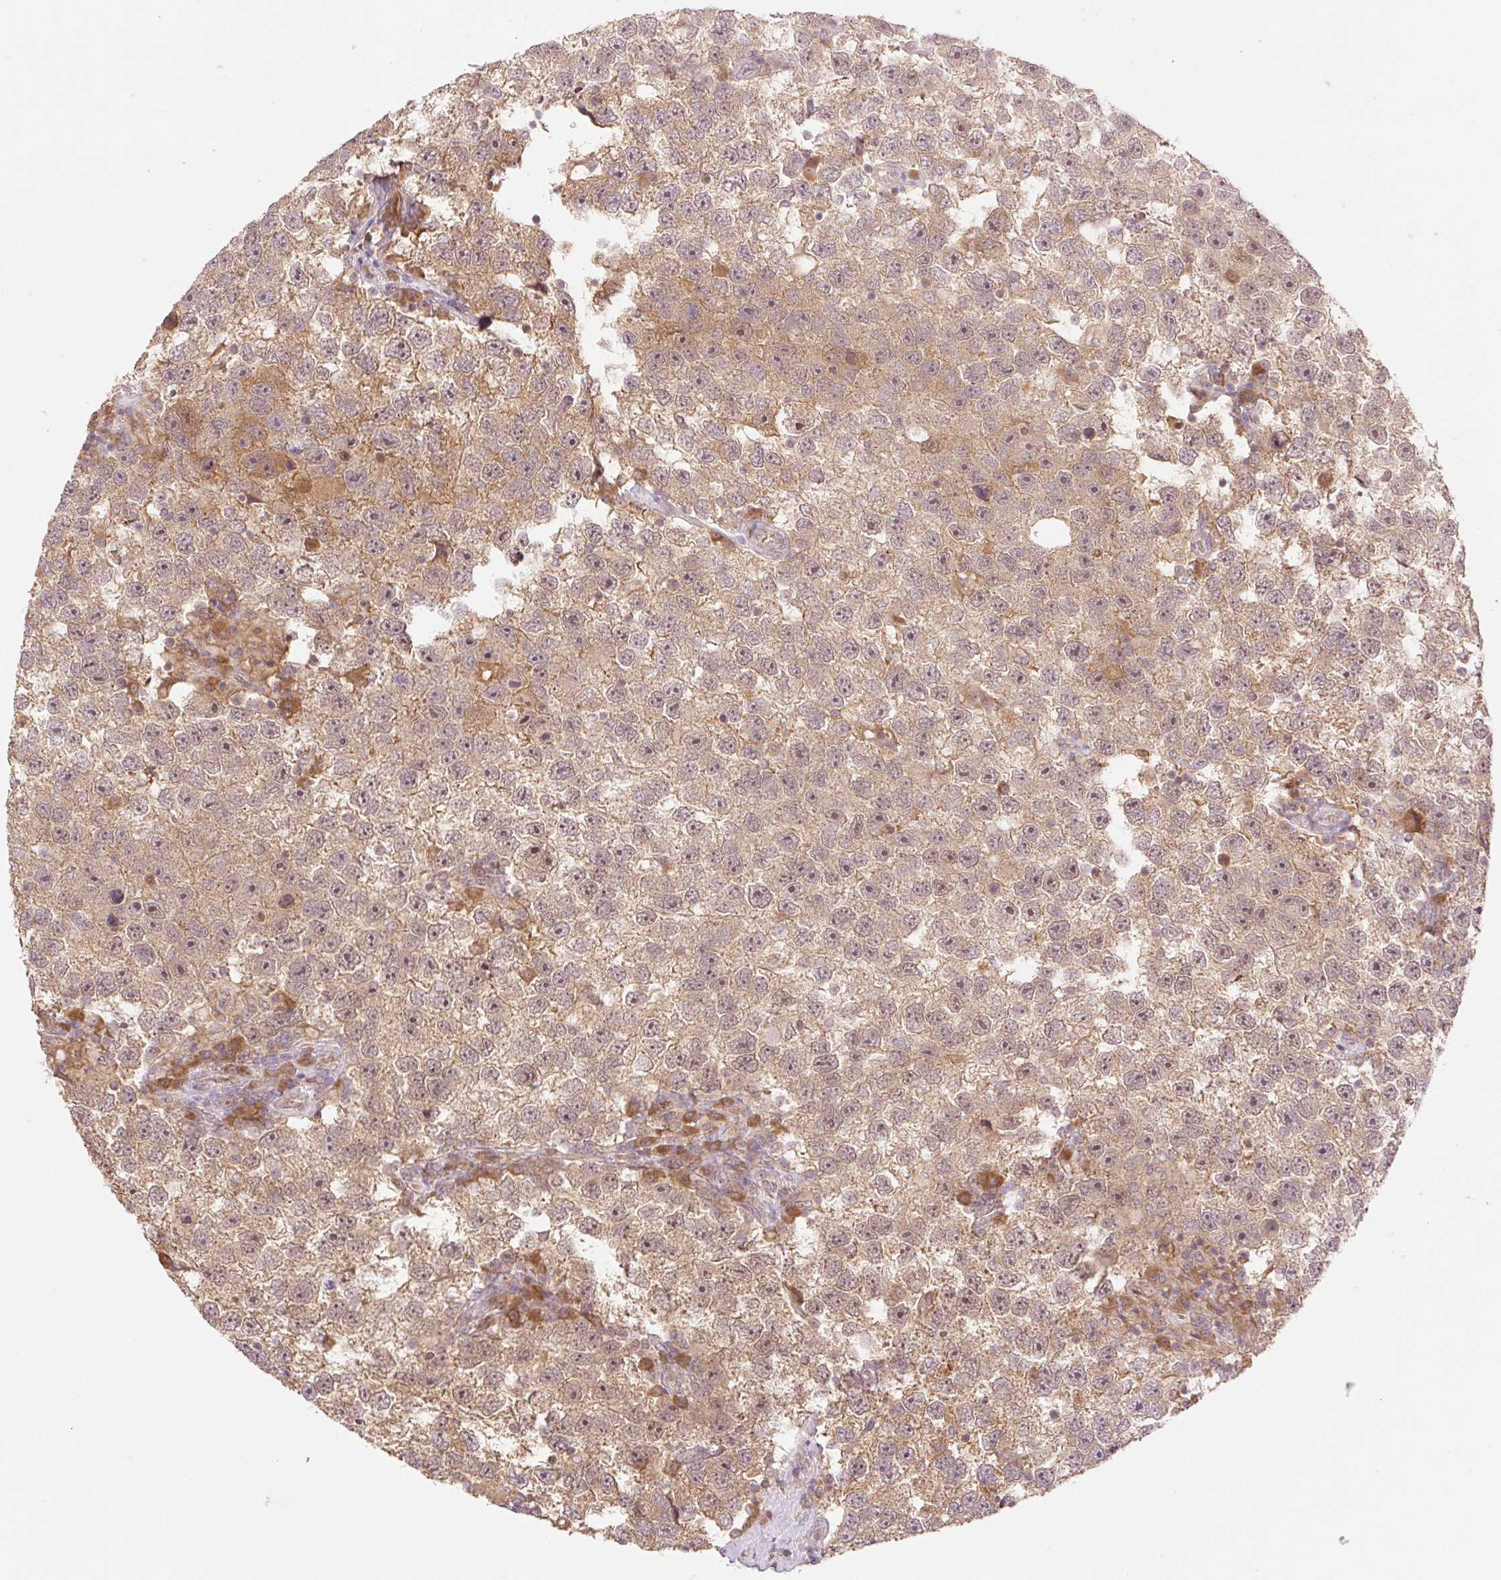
{"staining": {"intensity": "weak", "quantity": ">75%", "location": "cytoplasmic/membranous"}, "tissue": "testis cancer", "cell_type": "Tumor cells", "image_type": "cancer", "snomed": [{"axis": "morphology", "description": "Seminoma, NOS"}, {"axis": "topography", "description": "Testis"}], "caption": "This photomicrograph reveals immunohistochemistry (IHC) staining of seminoma (testis), with low weak cytoplasmic/membranous expression in approximately >75% of tumor cells.", "gene": "YJU2B", "patient": {"sex": "male", "age": 26}}